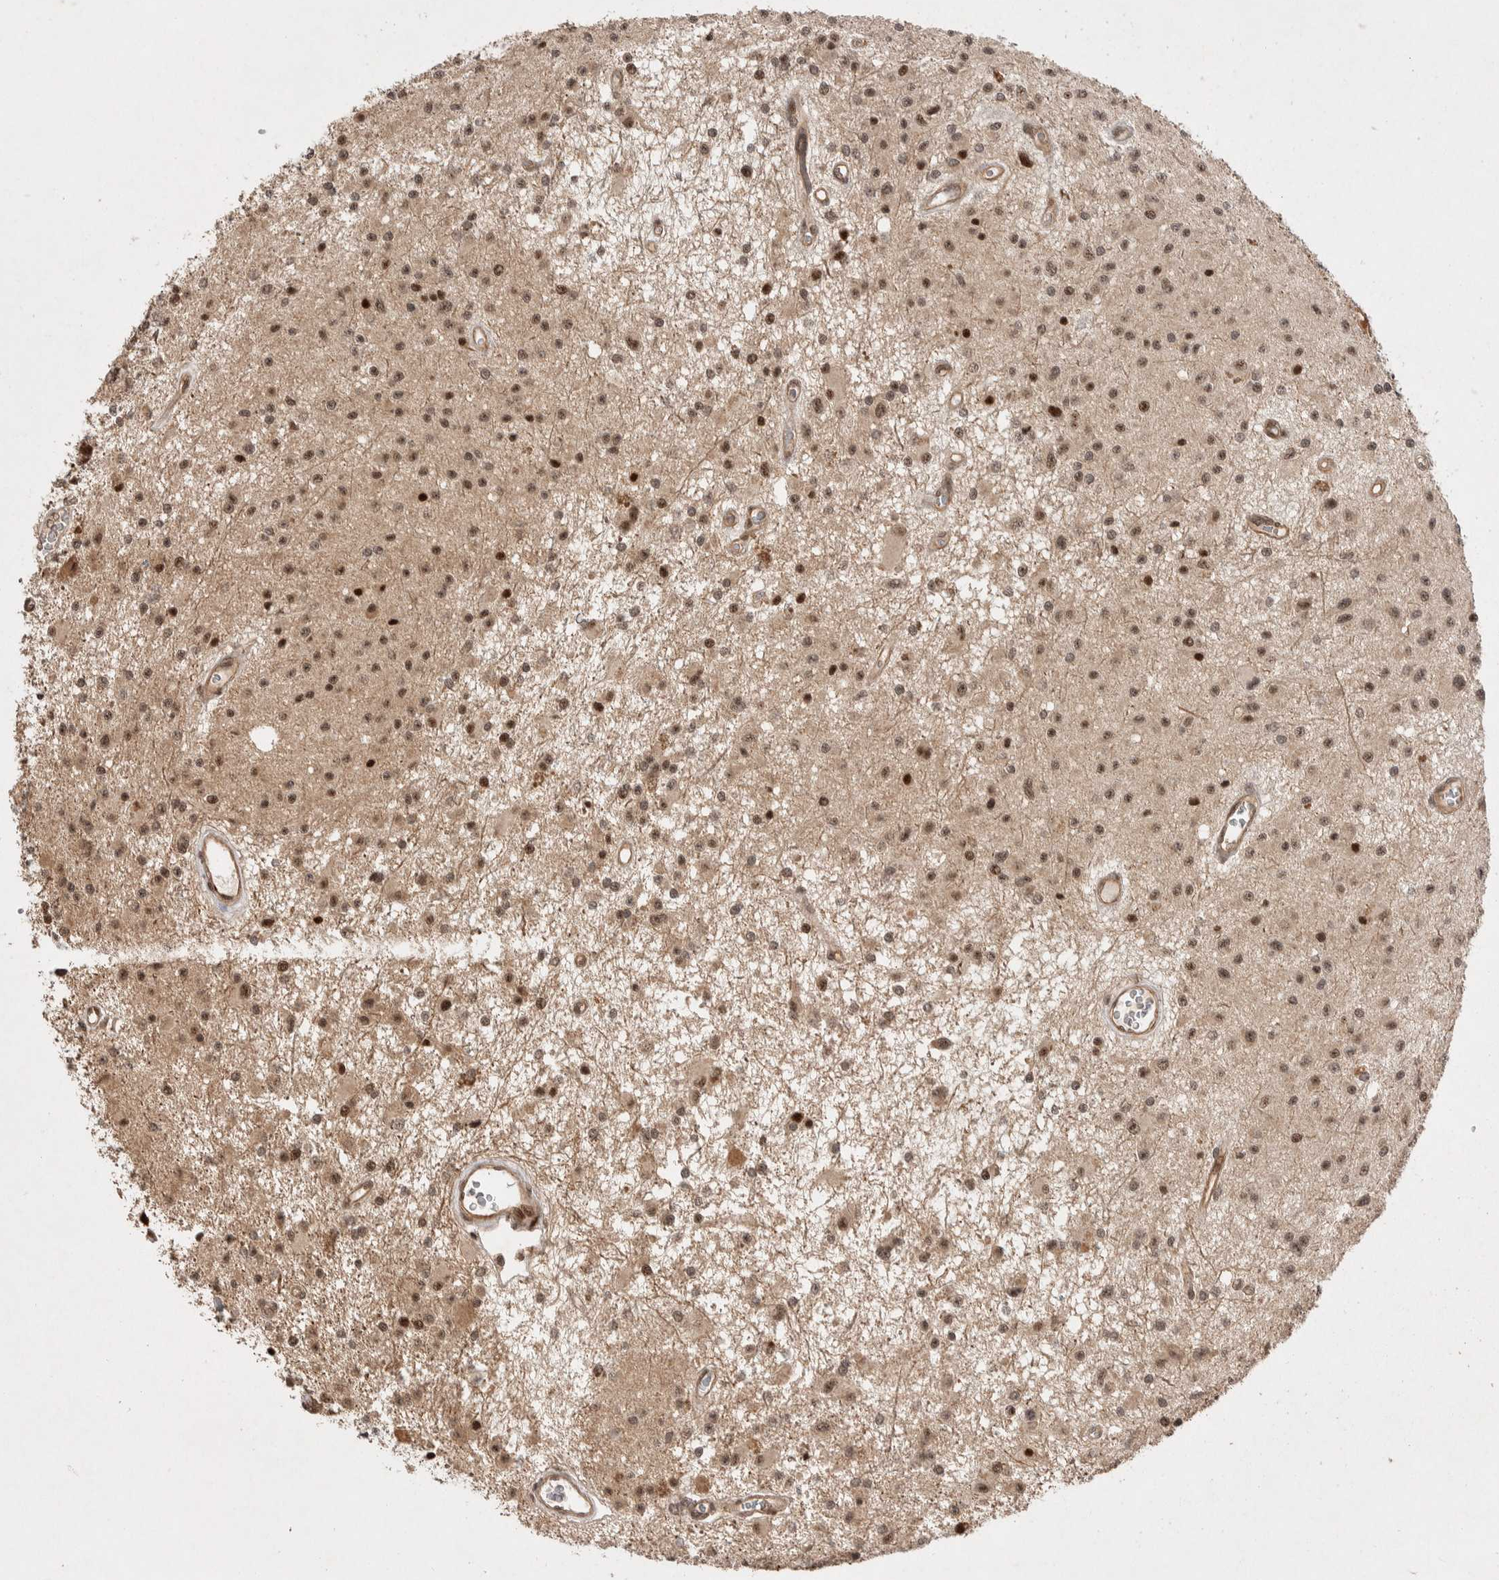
{"staining": {"intensity": "moderate", "quantity": ">75%", "location": "cytoplasmic/membranous,nuclear"}, "tissue": "glioma", "cell_type": "Tumor cells", "image_type": "cancer", "snomed": [{"axis": "morphology", "description": "Glioma, malignant, Low grade"}, {"axis": "topography", "description": "Brain"}], "caption": "A brown stain shows moderate cytoplasmic/membranous and nuclear staining of a protein in low-grade glioma (malignant) tumor cells.", "gene": "TOR1B", "patient": {"sex": "male", "age": 58}}